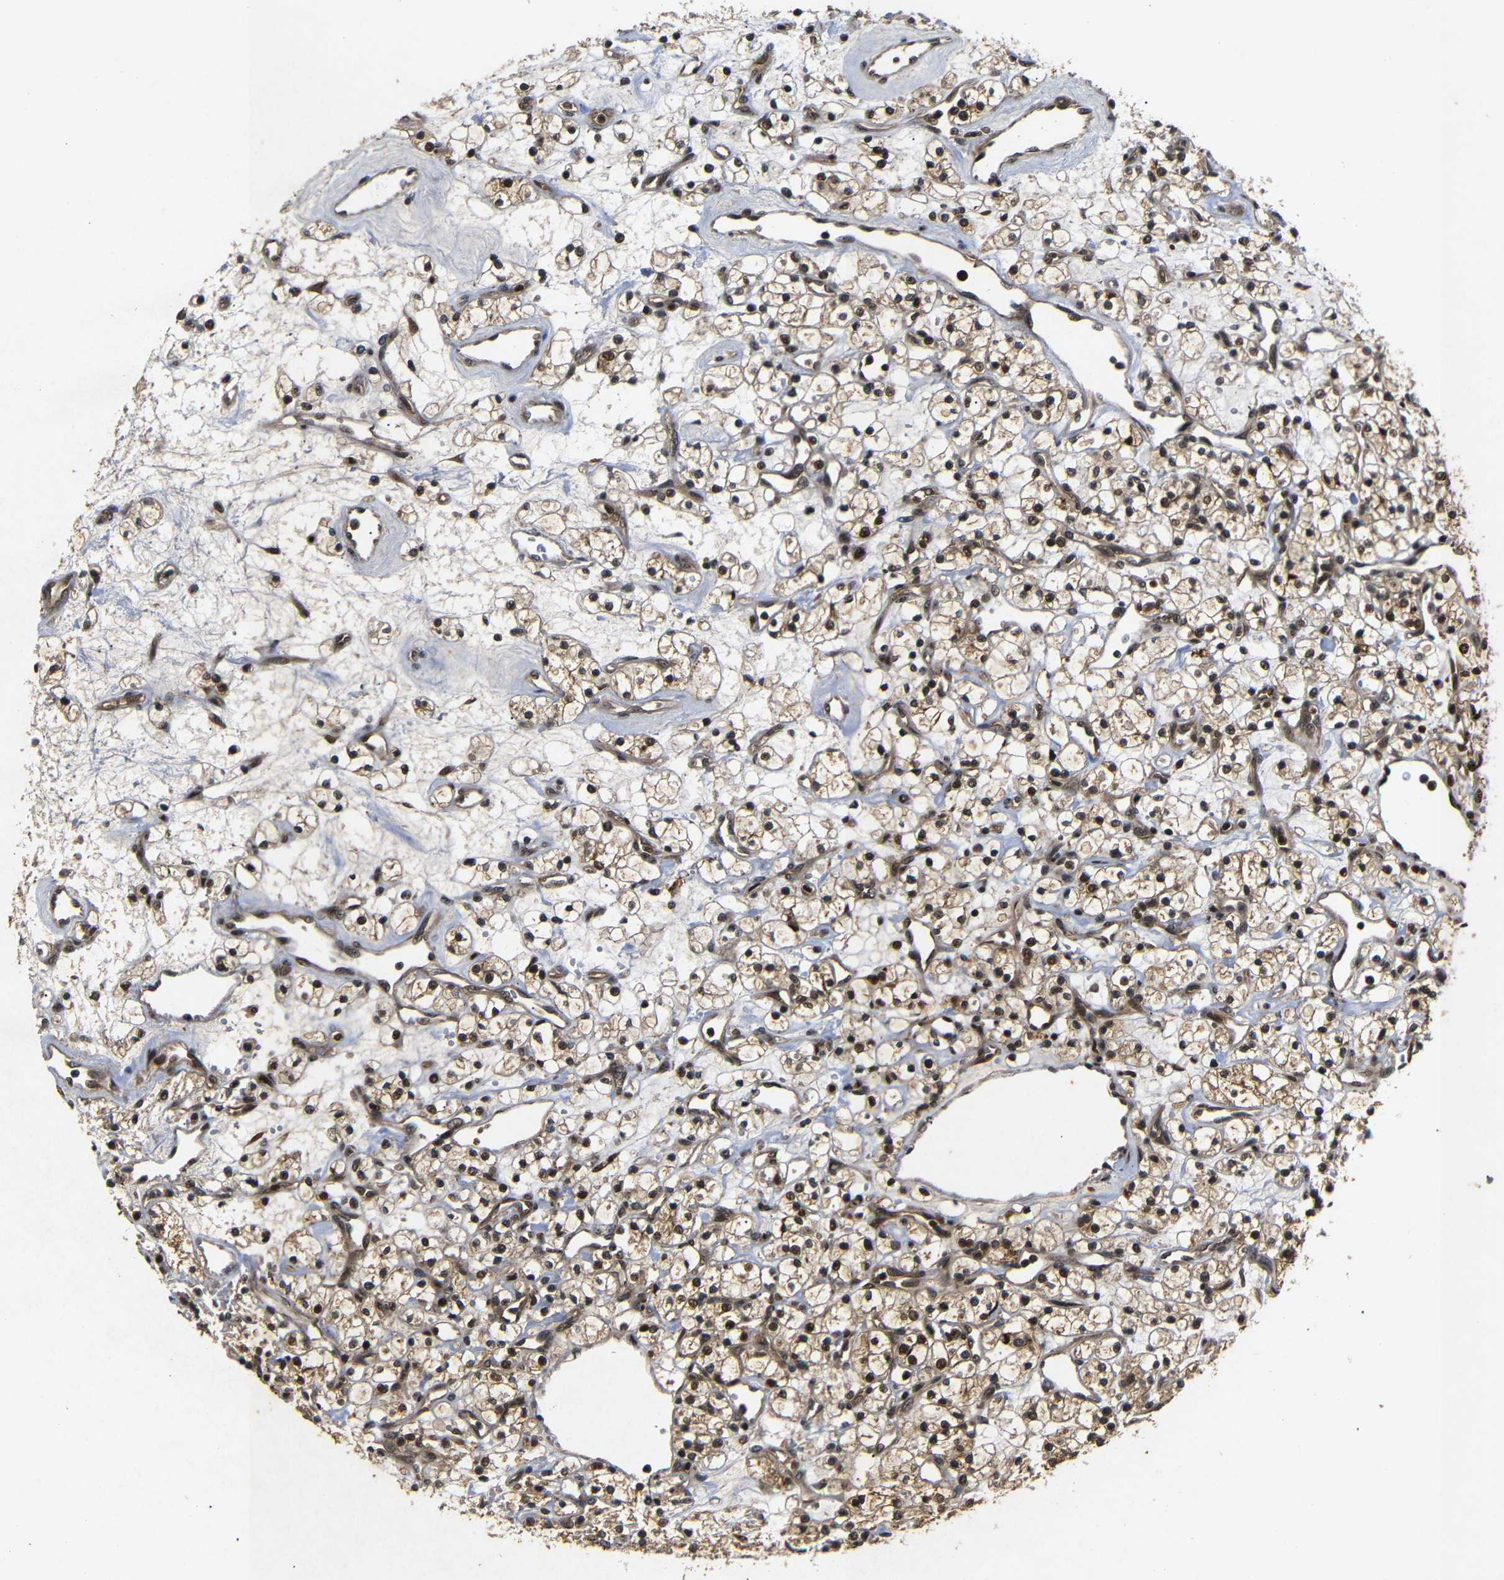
{"staining": {"intensity": "strong", "quantity": ">75%", "location": "cytoplasmic/membranous,nuclear"}, "tissue": "renal cancer", "cell_type": "Tumor cells", "image_type": "cancer", "snomed": [{"axis": "morphology", "description": "Adenocarcinoma, NOS"}, {"axis": "topography", "description": "Kidney"}], "caption": "Immunohistochemical staining of human renal cancer reveals high levels of strong cytoplasmic/membranous and nuclear staining in about >75% of tumor cells.", "gene": "KIF23", "patient": {"sex": "female", "age": 60}}